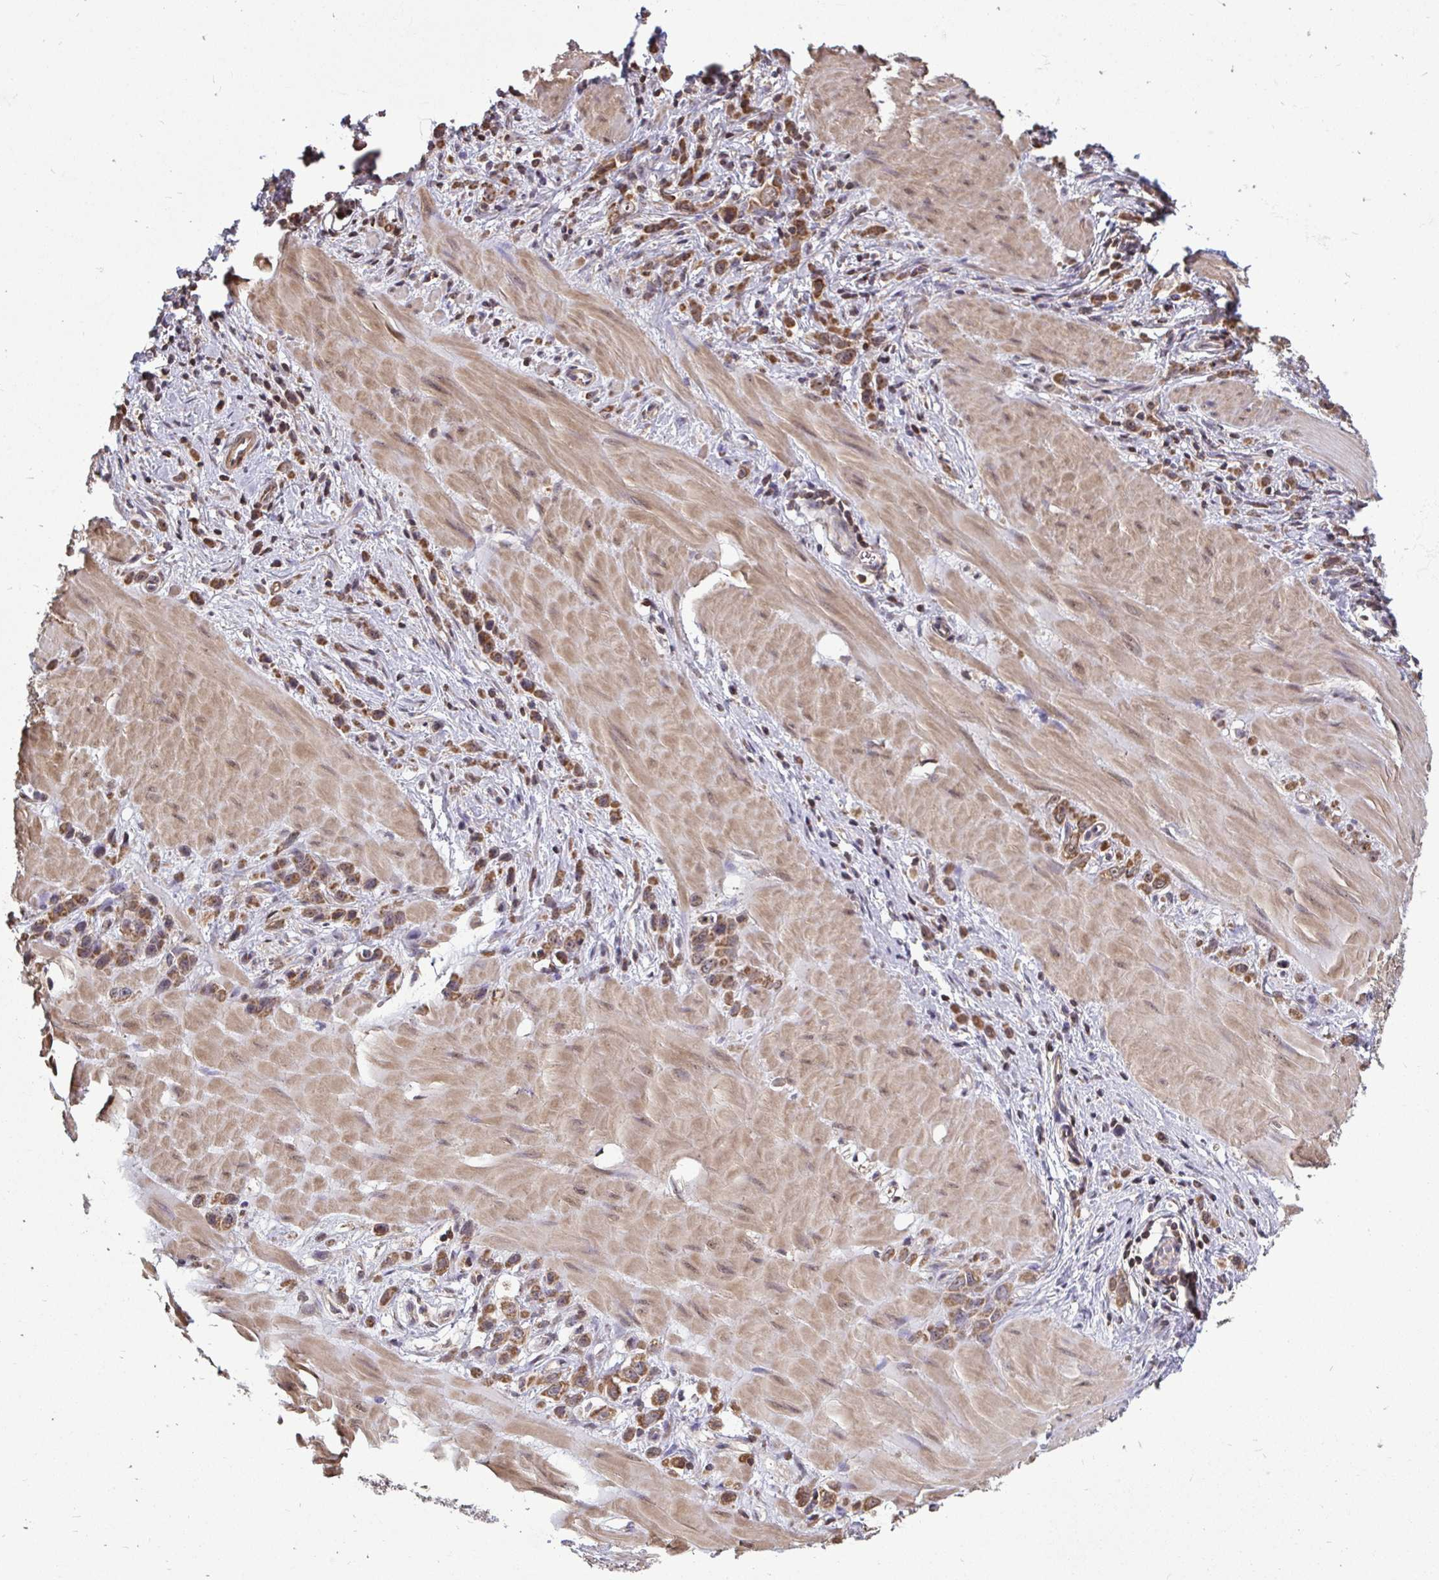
{"staining": {"intensity": "moderate", "quantity": ">75%", "location": "cytoplasmic/membranous"}, "tissue": "stomach cancer", "cell_type": "Tumor cells", "image_type": "cancer", "snomed": [{"axis": "morphology", "description": "Adenocarcinoma, NOS"}, {"axis": "topography", "description": "Stomach"}], "caption": "An image of human stomach adenocarcinoma stained for a protein exhibits moderate cytoplasmic/membranous brown staining in tumor cells.", "gene": "DNAJA2", "patient": {"sex": "male", "age": 47}}